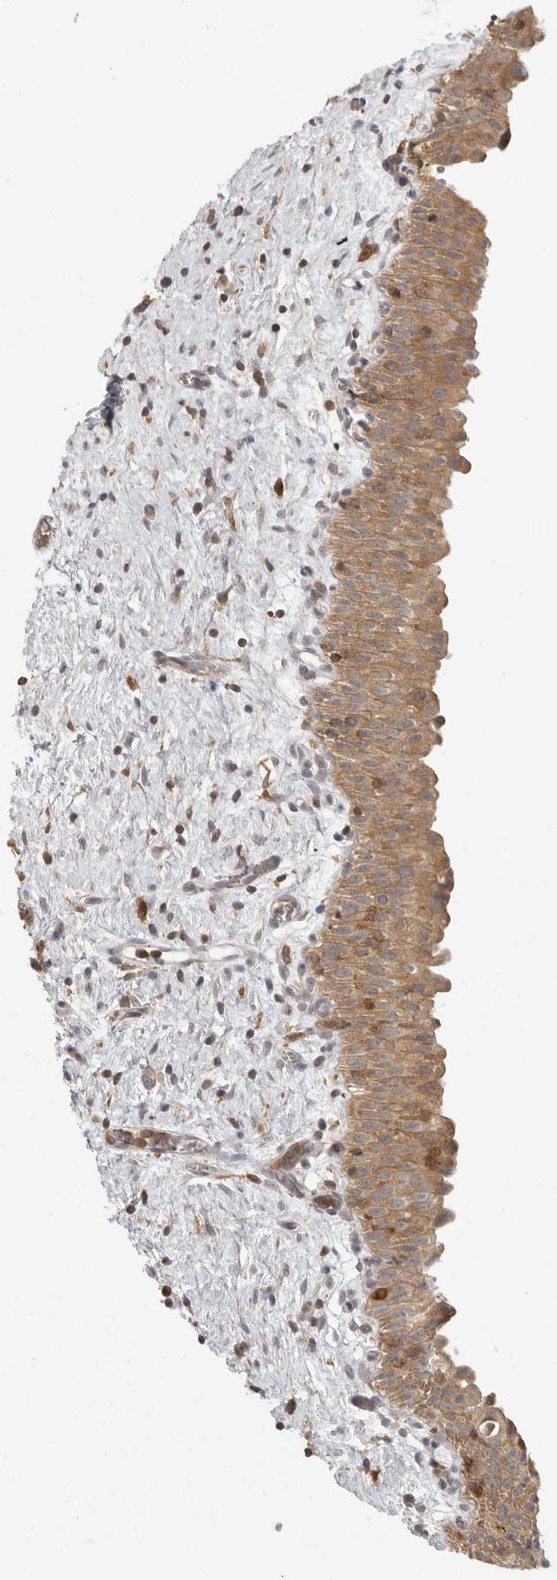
{"staining": {"intensity": "moderate", "quantity": ">75%", "location": "cytoplasmic/membranous"}, "tissue": "urinary bladder", "cell_type": "Urothelial cells", "image_type": "normal", "snomed": [{"axis": "morphology", "description": "Normal tissue, NOS"}, {"axis": "topography", "description": "Urinary bladder"}], "caption": "Protein staining of normal urinary bladder exhibits moderate cytoplasmic/membranous positivity in about >75% of urothelial cells.", "gene": "DBNL", "patient": {"sex": "male", "age": 82}}